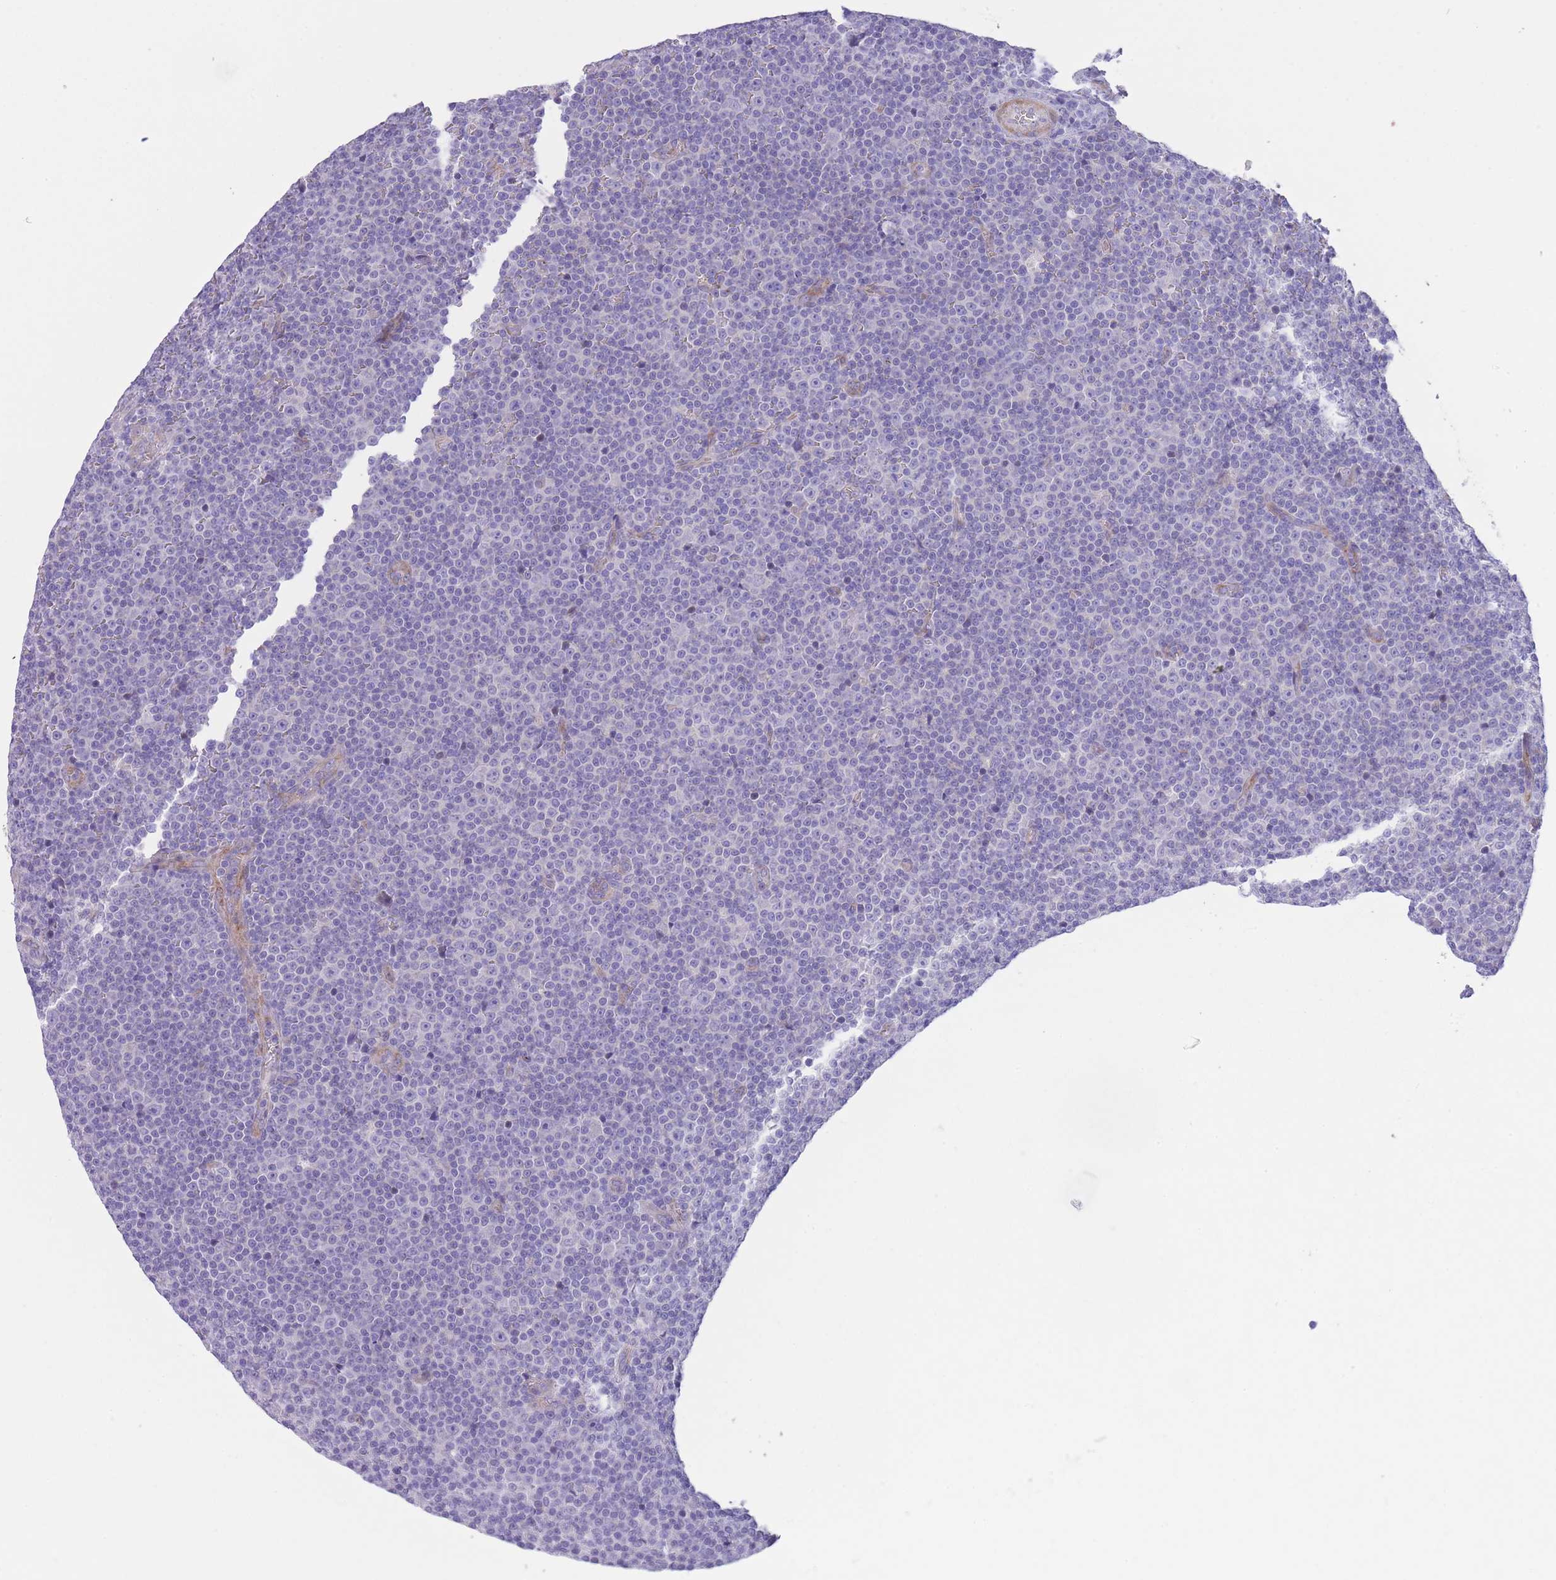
{"staining": {"intensity": "negative", "quantity": "none", "location": "none"}, "tissue": "lymphoma", "cell_type": "Tumor cells", "image_type": "cancer", "snomed": [{"axis": "morphology", "description": "Malignant lymphoma, non-Hodgkin's type, Low grade"}, {"axis": "topography", "description": "Lymph node"}], "caption": "A high-resolution photomicrograph shows immunohistochemistry (IHC) staining of malignant lymphoma, non-Hodgkin's type (low-grade), which reveals no significant staining in tumor cells. Nuclei are stained in blue.", "gene": "QTRT1", "patient": {"sex": "female", "age": 67}}